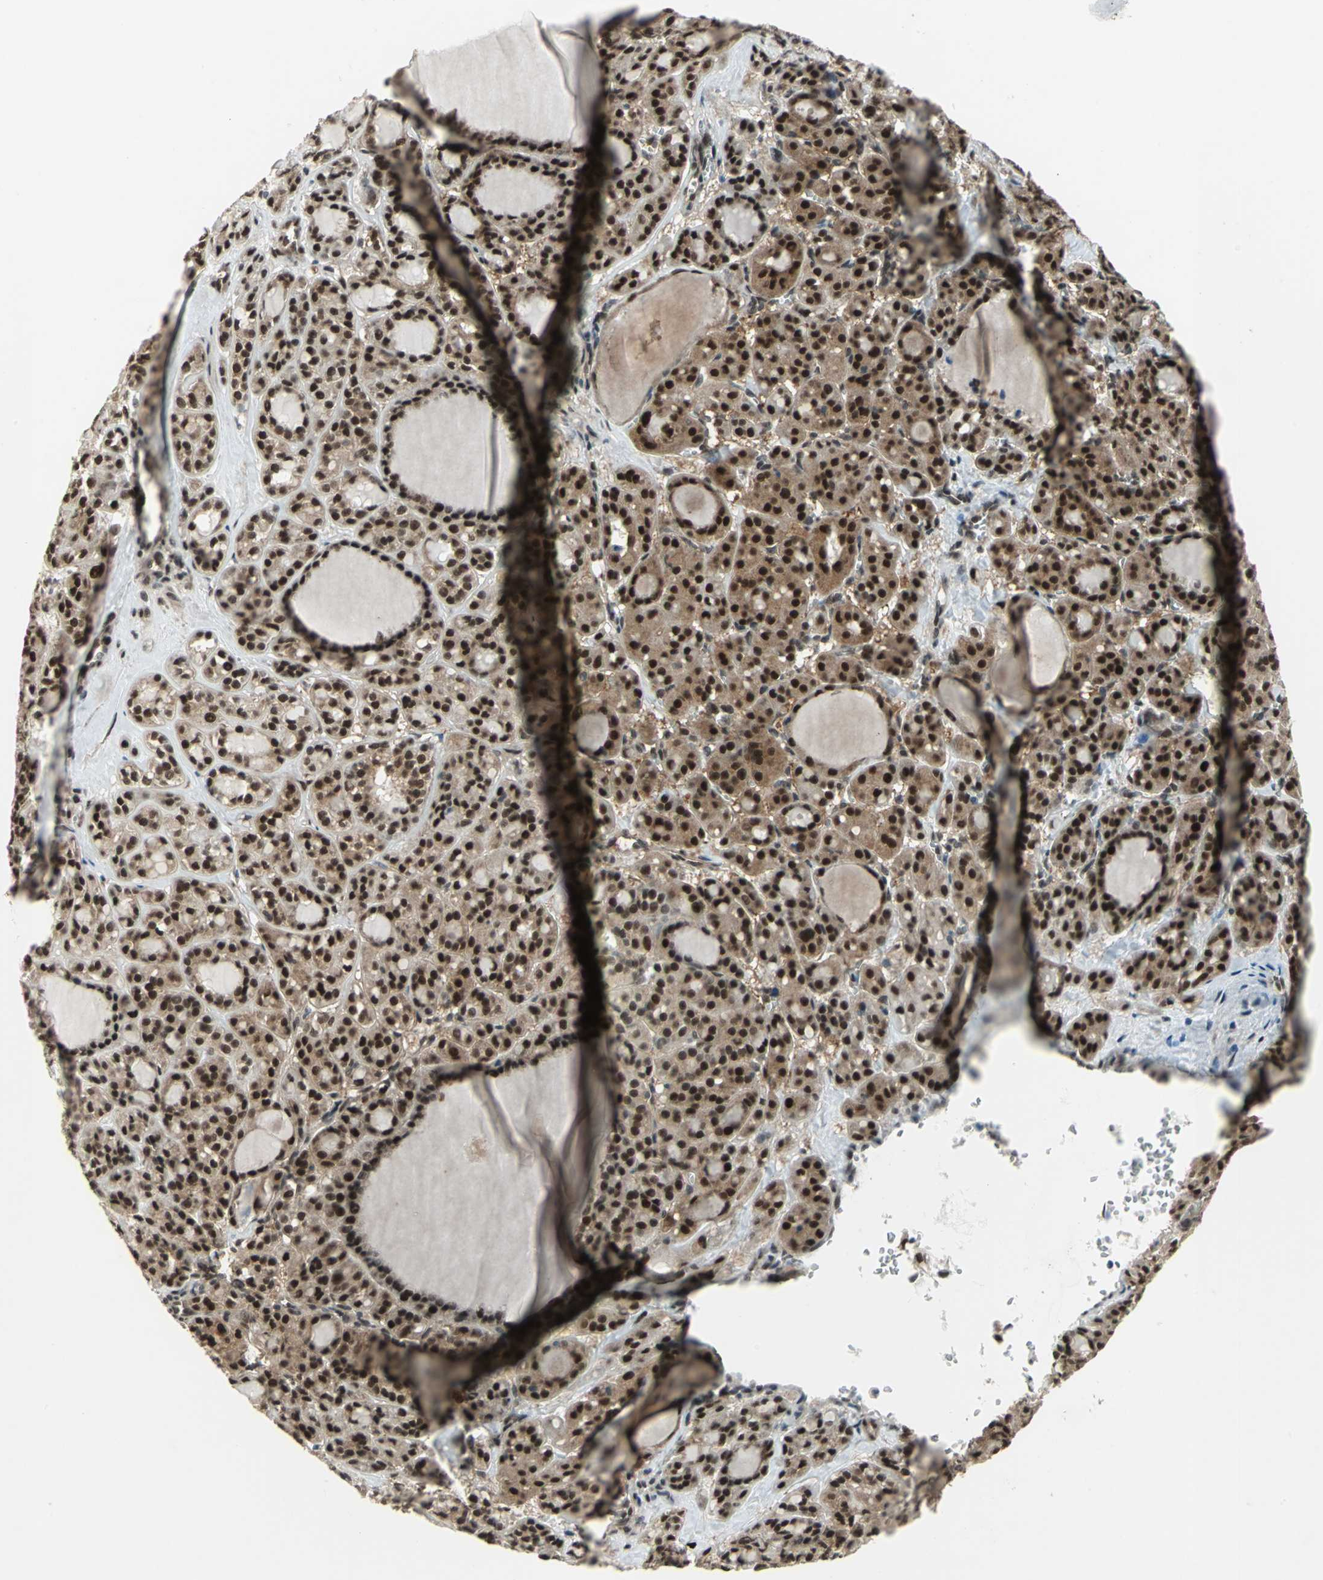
{"staining": {"intensity": "strong", "quantity": ">75%", "location": "cytoplasmic/membranous,nuclear"}, "tissue": "thyroid cancer", "cell_type": "Tumor cells", "image_type": "cancer", "snomed": [{"axis": "morphology", "description": "Follicular adenoma carcinoma, NOS"}, {"axis": "topography", "description": "Thyroid gland"}], "caption": "Thyroid follicular adenoma carcinoma was stained to show a protein in brown. There is high levels of strong cytoplasmic/membranous and nuclear staining in approximately >75% of tumor cells.", "gene": "COPS5", "patient": {"sex": "female", "age": 71}}